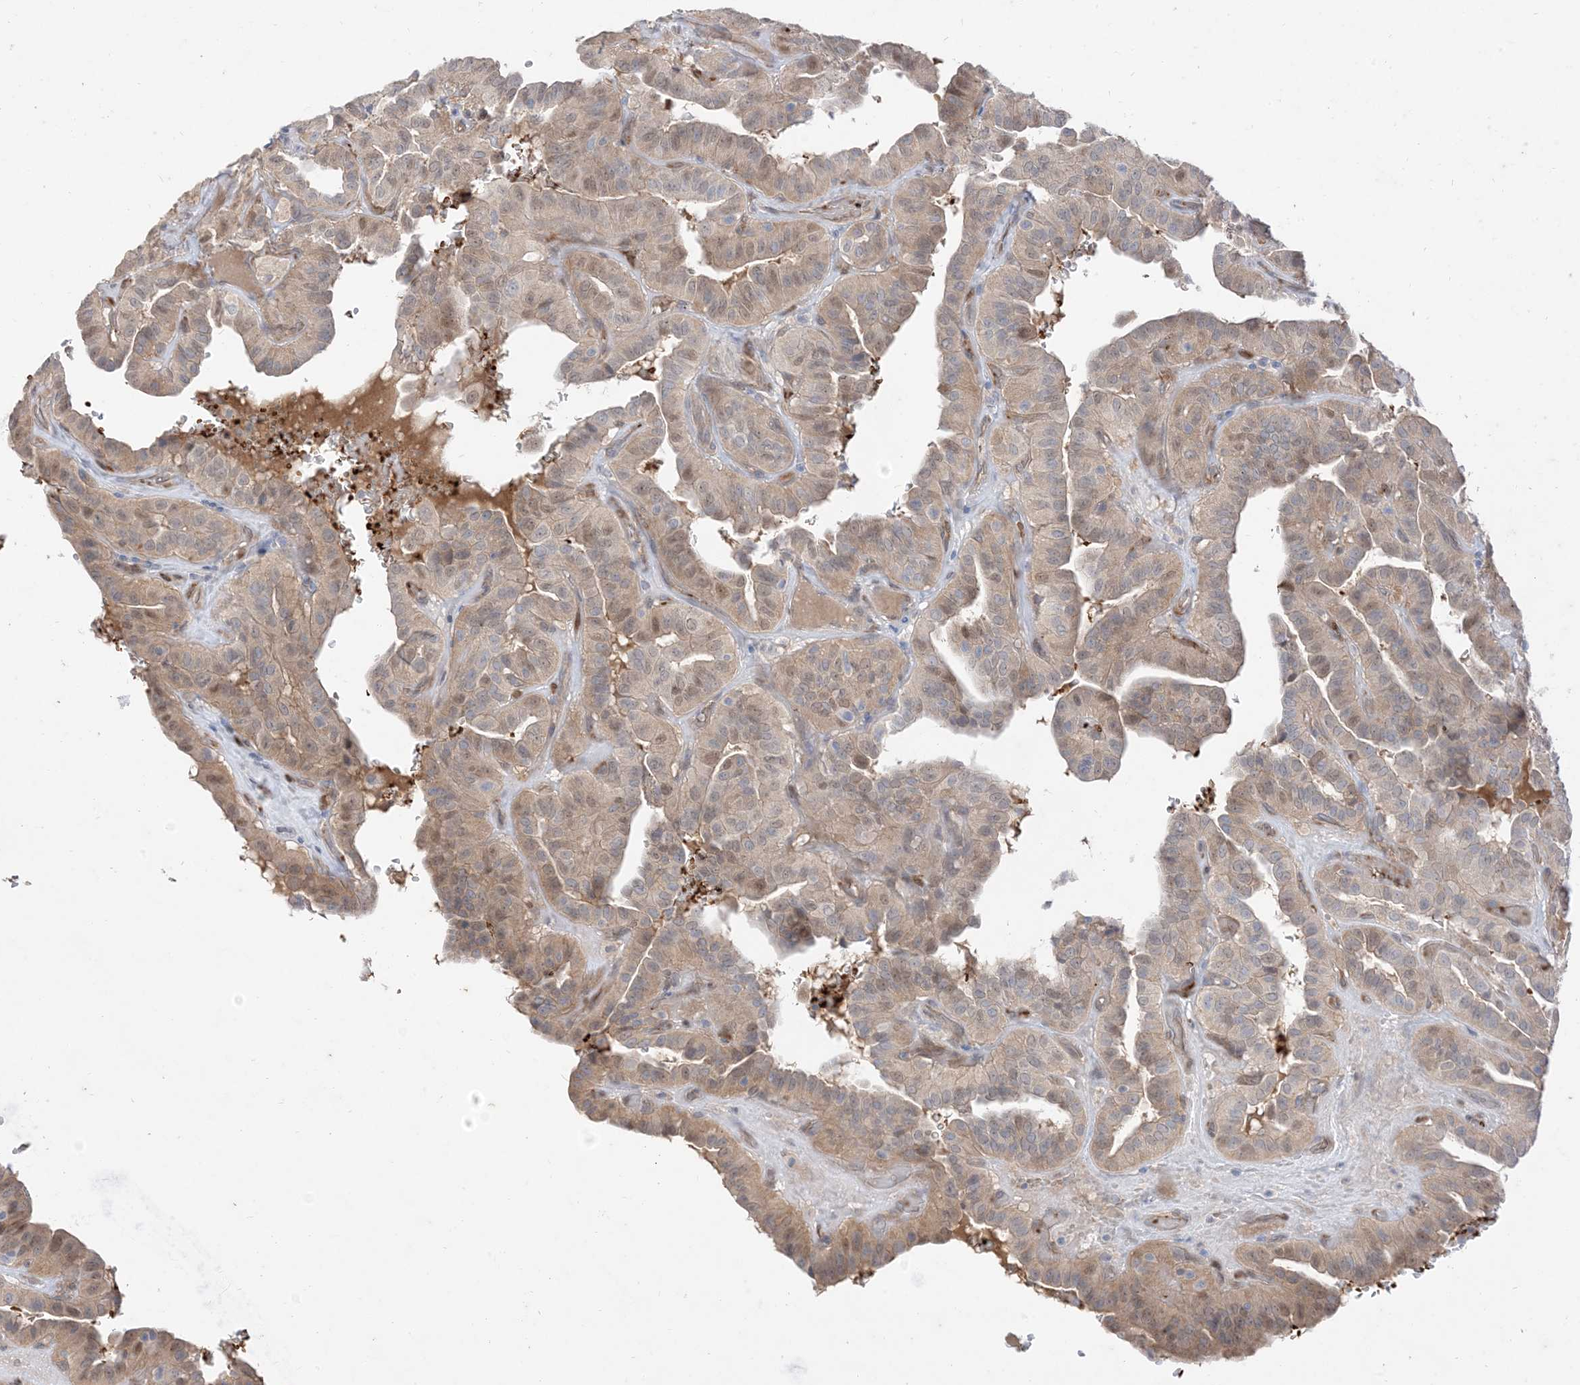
{"staining": {"intensity": "weak", "quantity": "<25%", "location": "cytoplasmic/membranous,nuclear"}, "tissue": "thyroid cancer", "cell_type": "Tumor cells", "image_type": "cancer", "snomed": [{"axis": "morphology", "description": "Papillary adenocarcinoma, NOS"}, {"axis": "topography", "description": "Thyroid gland"}], "caption": "This histopathology image is of thyroid papillary adenocarcinoma stained with IHC to label a protein in brown with the nuclei are counter-stained blue. There is no expression in tumor cells.", "gene": "RIN1", "patient": {"sex": "male", "age": 77}}